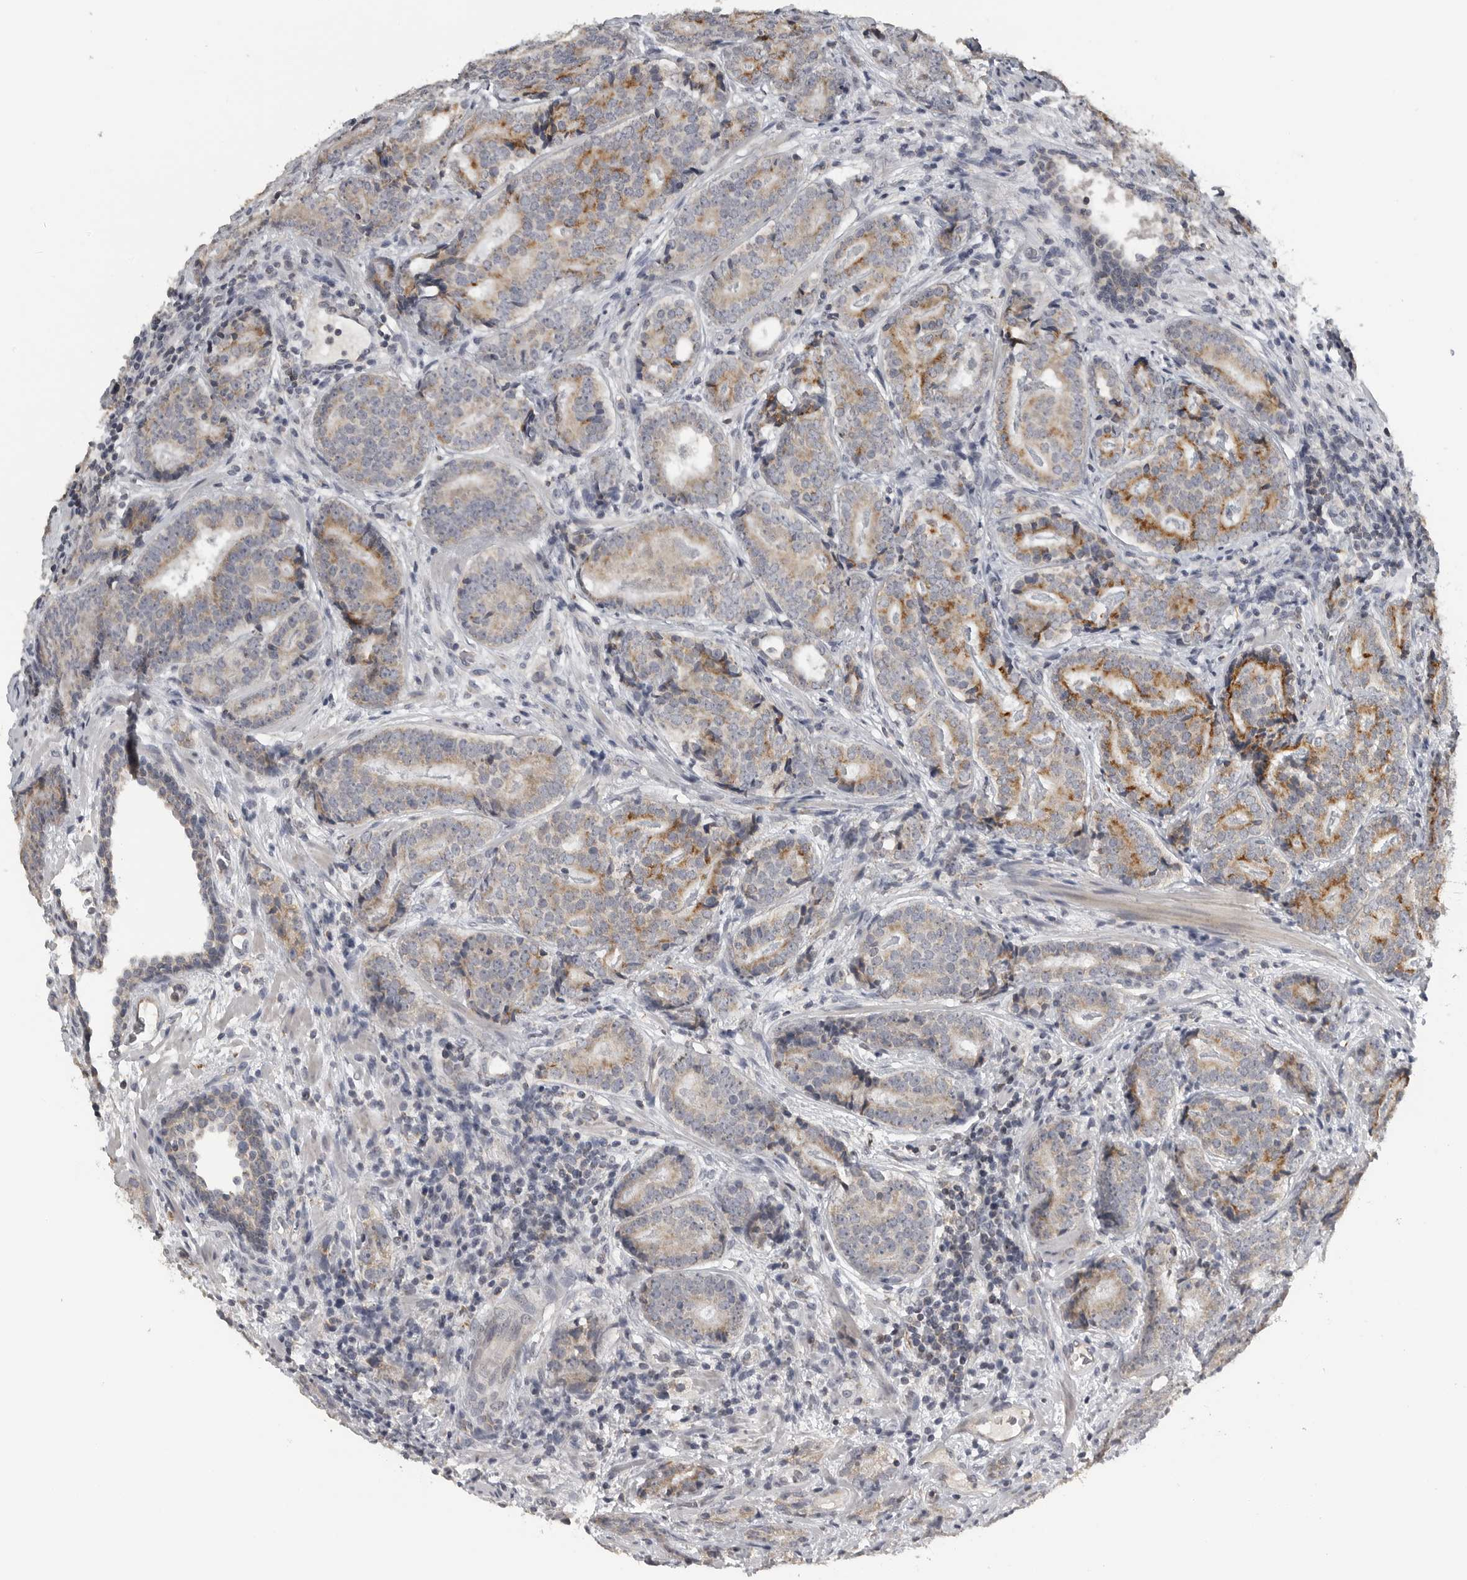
{"staining": {"intensity": "moderate", "quantity": "<25%", "location": "cytoplasmic/membranous"}, "tissue": "prostate cancer", "cell_type": "Tumor cells", "image_type": "cancer", "snomed": [{"axis": "morphology", "description": "Adenocarcinoma, High grade"}, {"axis": "topography", "description": "Prostate"}], "caption": "The immunohistochemical stain shows moderate cytoplasmic/membranous expression in tumor cells of prostate cancer (adenocarcinoma (high-grade)) tissue.", "gene": "RXFP3", "patient": {"sex": "male", "age": 56}}